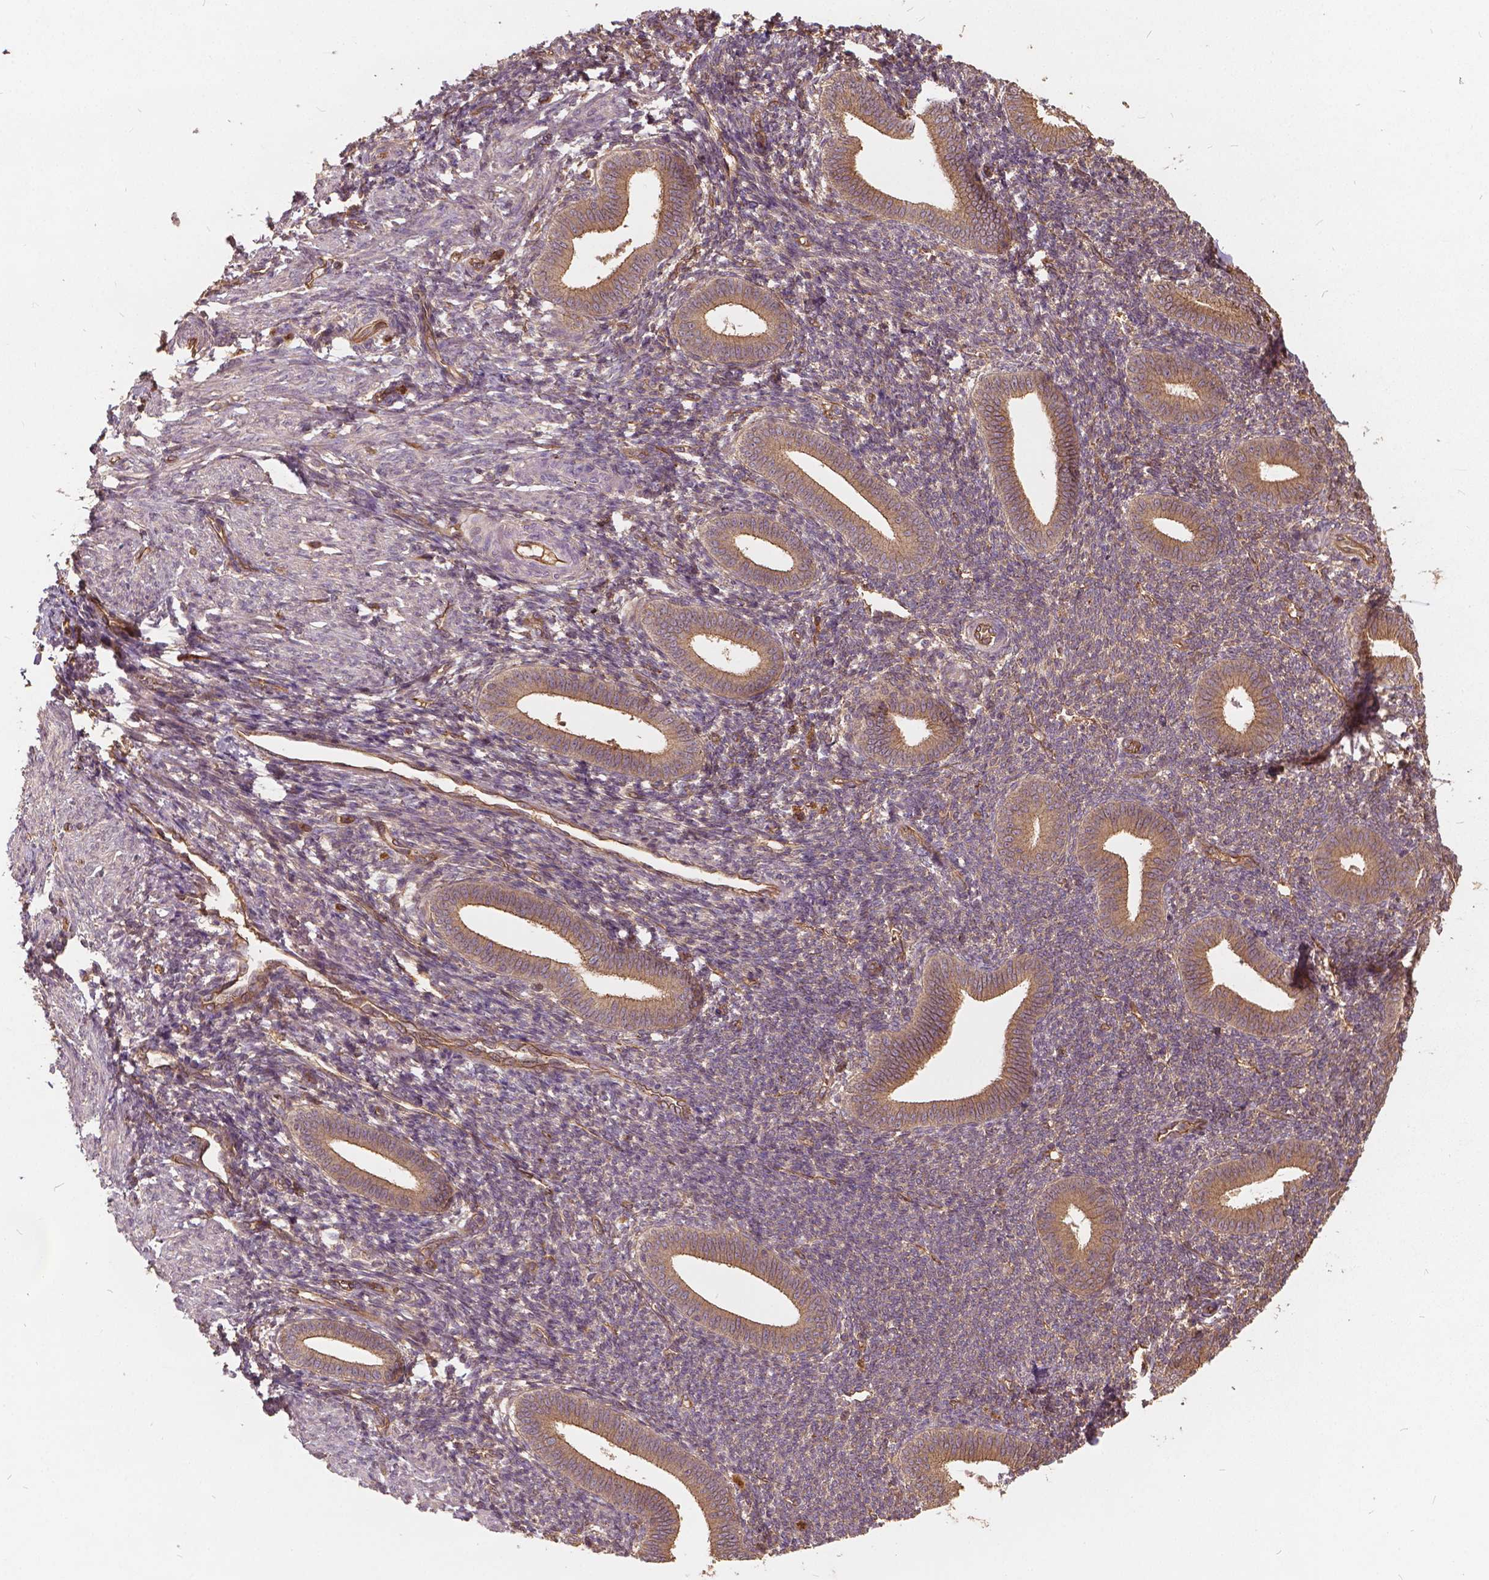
{"staining": {"intensity": "weak", "quantity": "25%-75%", "location": "cytoplasmic/membranous"}, "tissue": "endometrium", "cell_type": "Cells in endometrial stroma", "image_type": "normal", "snomed": [{"axis": "morphology", "description": "Normal tissue, NOS"}, {"axis": "topography", "description": "Endometrium"}], "caption": "Immunohistochemistry of unremarkable human endometrium shows low levels of weak cytoplasmic/membranous expression in about 25%-75% of cells in endometrial stroma. Using DAB (brown) and hematoxylin (blue) stains, captured at high magnification using brightfield microscopy.", "gene": "UBXN2A", "patient": {"sex": "female", "age": 25}}